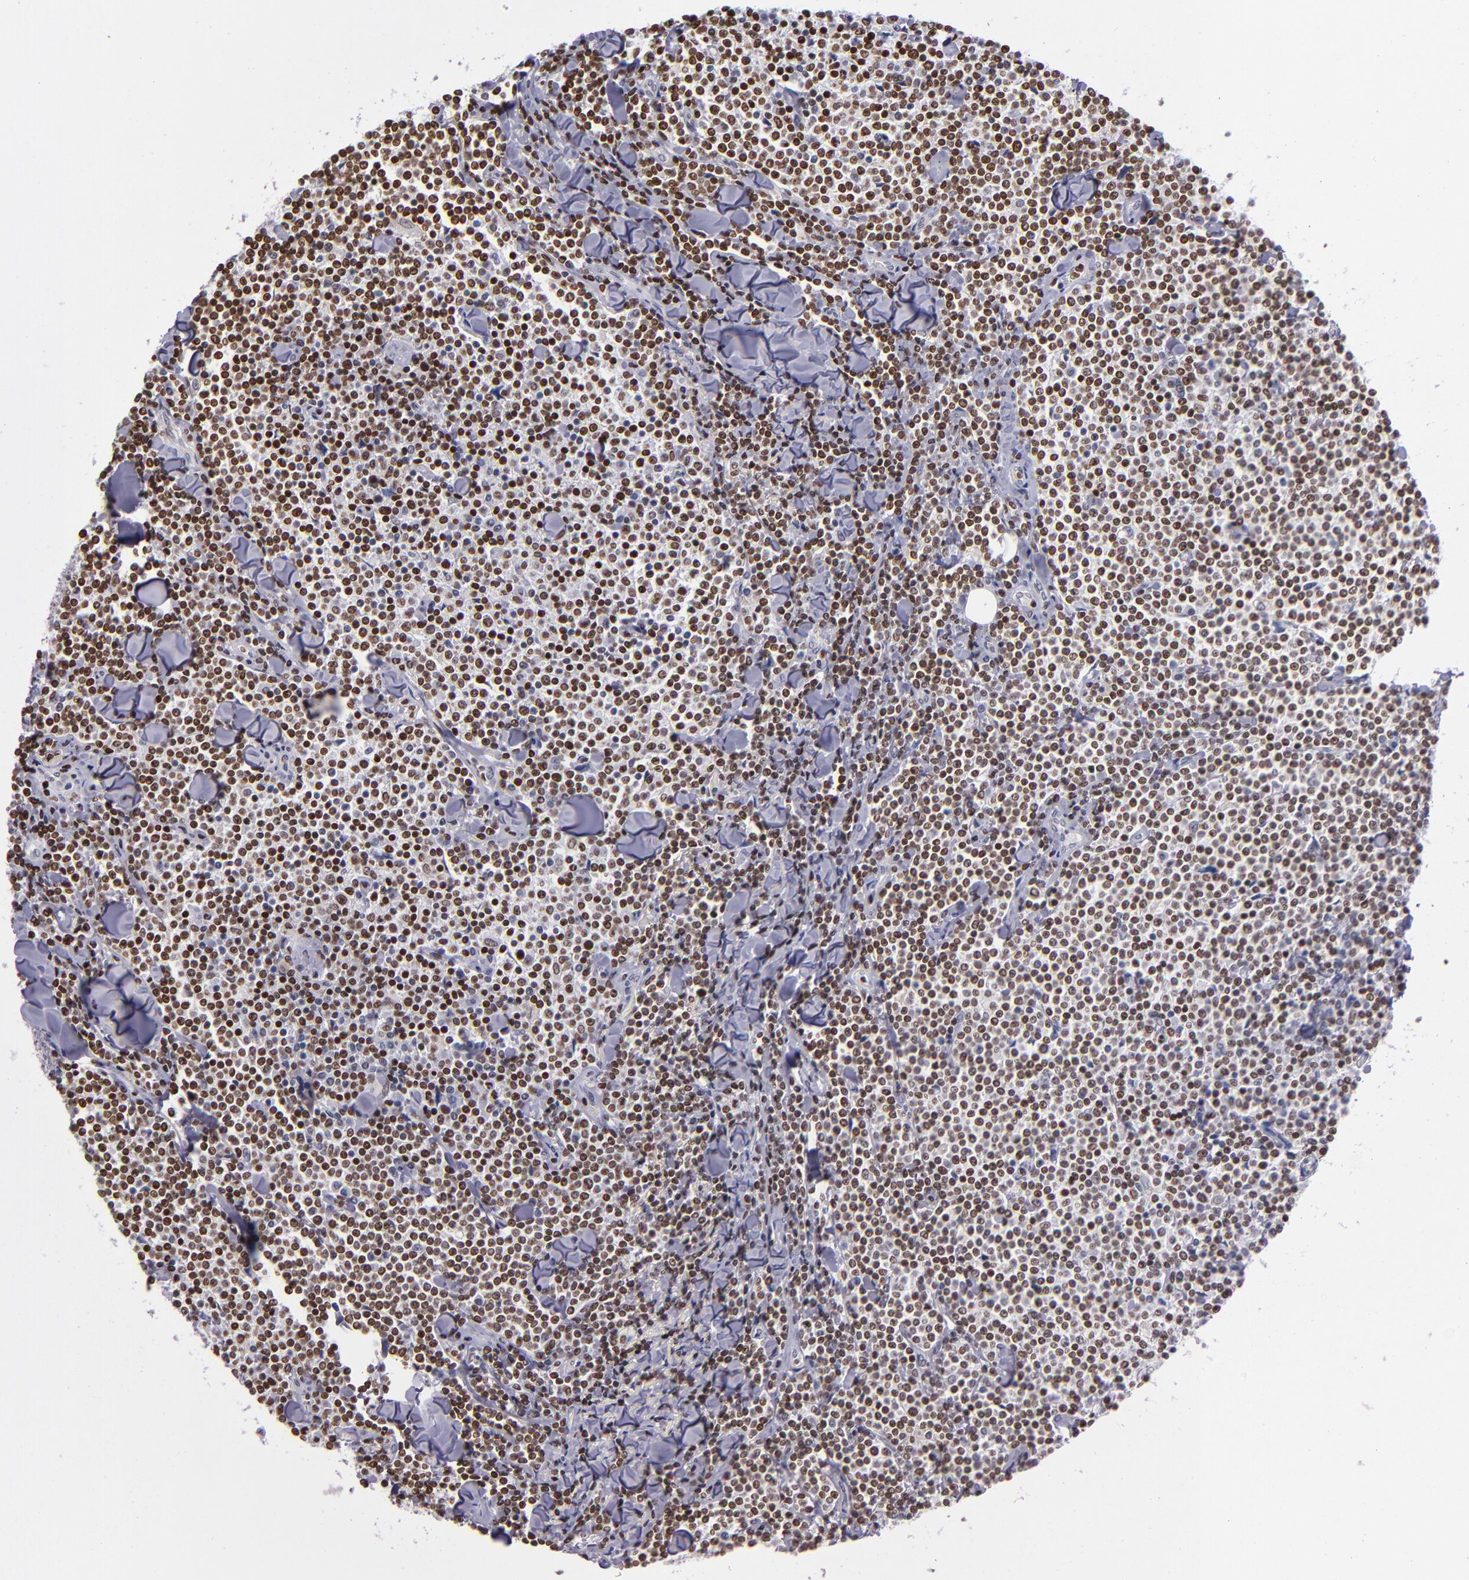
{"staining": {"intensity": "strong", "quantity": ">75%", "location": "nuclear"}, "tissue": "lymphoma", "cell_type": "Tumor cells", "image_type": "cancer", "snomed": [{"axis": "morphology", "description": "Malignant lymphoma, non-Hodgkin's type, Low grade"}, {"axis": "topography", "description": "Soft tissue"}], "caption": "A histopathology image of human low-grade malignant lymphoma, non-Hodgkin's type stained for a protein exhibits strong nuclear brown staining in tumor cells. (DAB (3,3'-diaminobenzidine) IHC with brightfield microscopy, high magnification).", "gene": "CDKL5", "patient": {"sex": "male", "age": 92}}